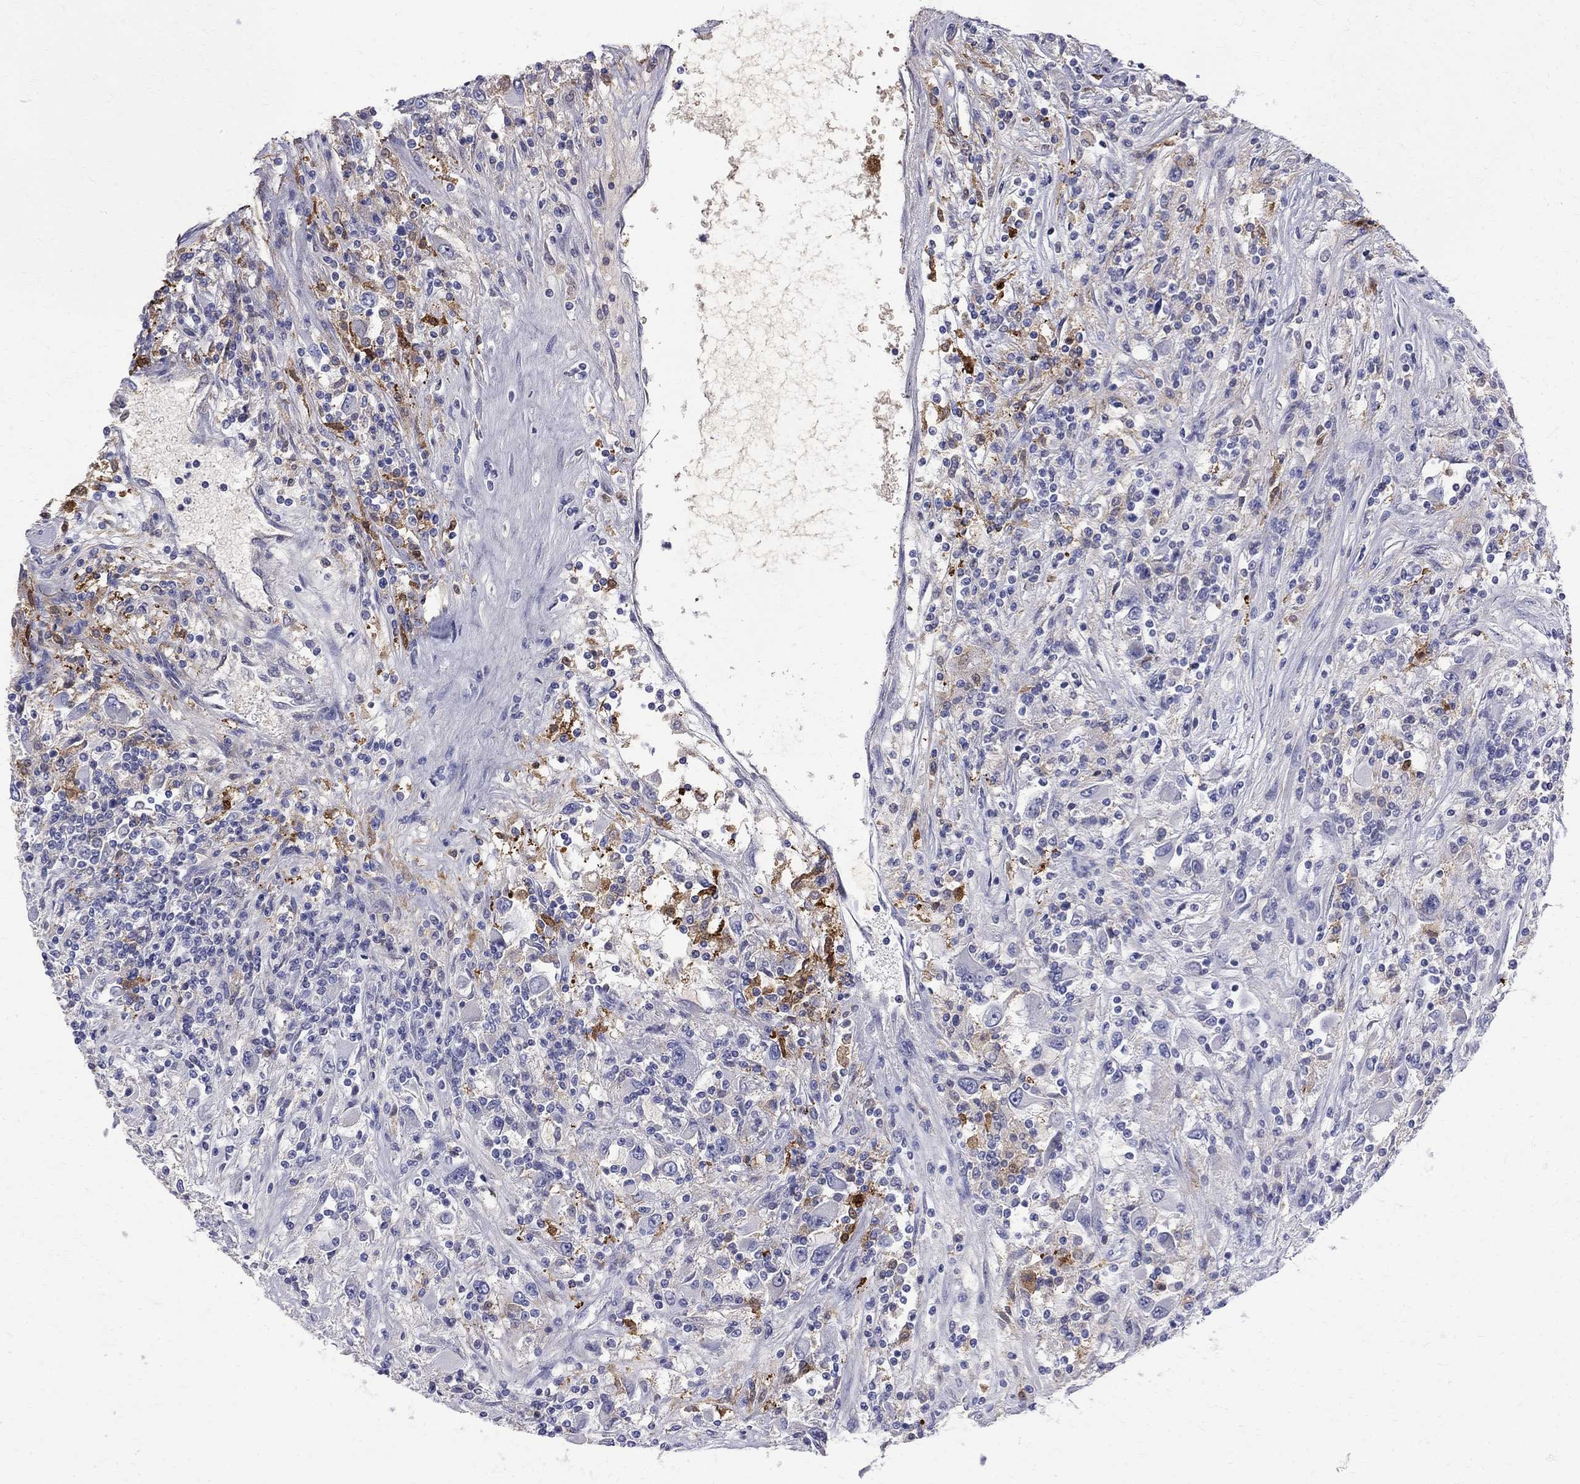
{"staining": {"intensity": "moderate", "quantity": "<25%", "location": "cytoplasmic/membranous"}, "tissue": "renal cancer", "cell_type": "Tumor cells", "image_type": "cancer", "snomed": [{"axis": "morphology", "description": "Adenocarcinoma, NOS"}, {"axis": "topography", "description": "Kidney"}], "caption": "About <25% of tumor cells in human renal cancer (adenocarcinoma) exhibit moderate cytoplasmic/membranous protein expression as visualized by brown immunohistochemical staining.", "gene": "AGER", "patient": {"sex": "female", "age": 67}}